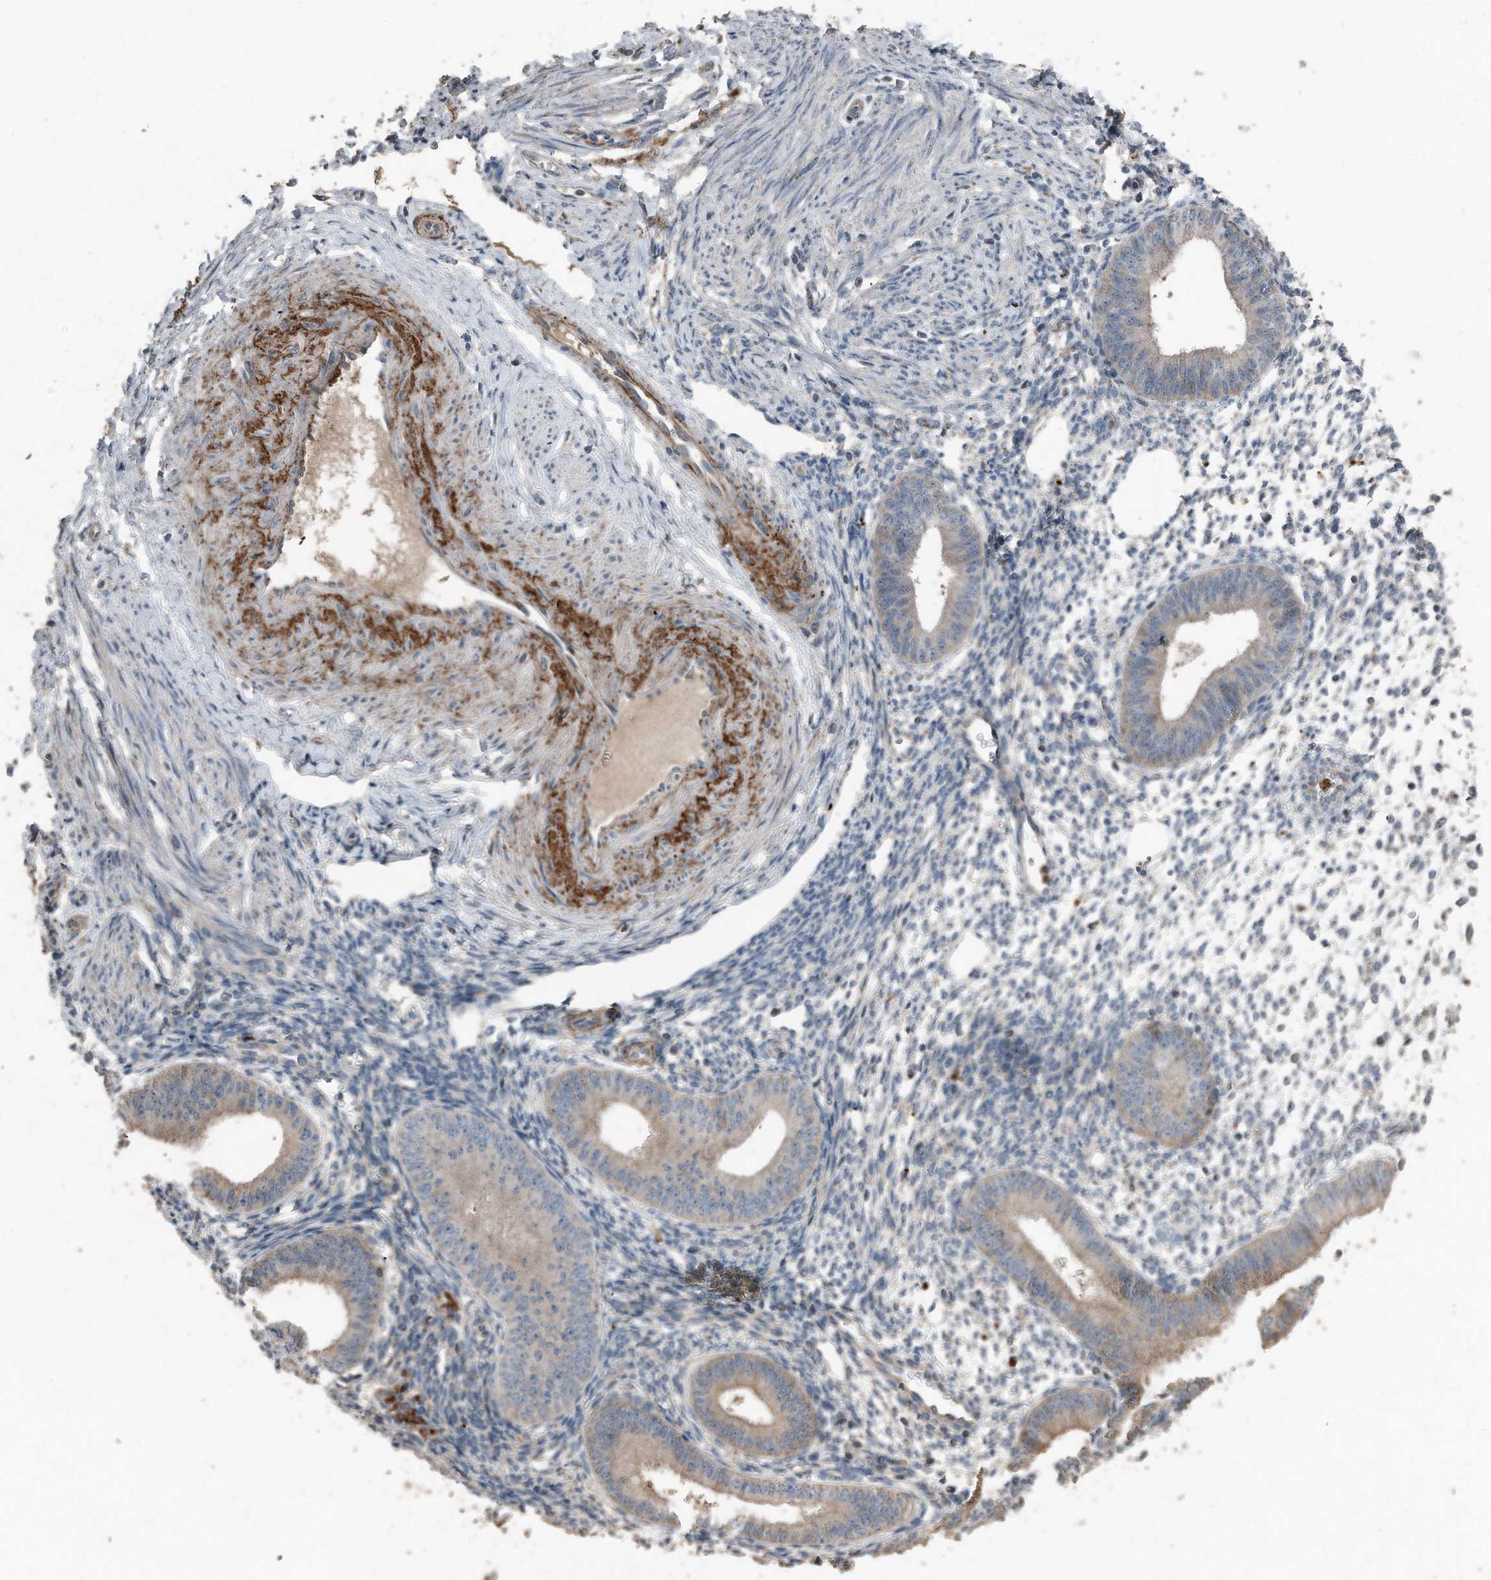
{"staining": {"intensity": "negative", "quantity": "none", "location": "none"}, "tissue": "endometrium", "cell_type": "Cells in endometrial stroma", "image_type": "normal", "snomed": [{"axis": "morphology", "description": "Normal tissue, NOS"}, {"axis": "topography", "description": "Uterus"}, {"axis": "topography", "description": "Endometrium"}], "caption": "Immunohistochemical staining of unremarkable endometrium shows no significant positivity in cells in endometrial stroma. (Immunohistochemistry, brightfield microscopy, high magnification).", "gene": "C9", "patient": {"sex": "female", "age": 48}}